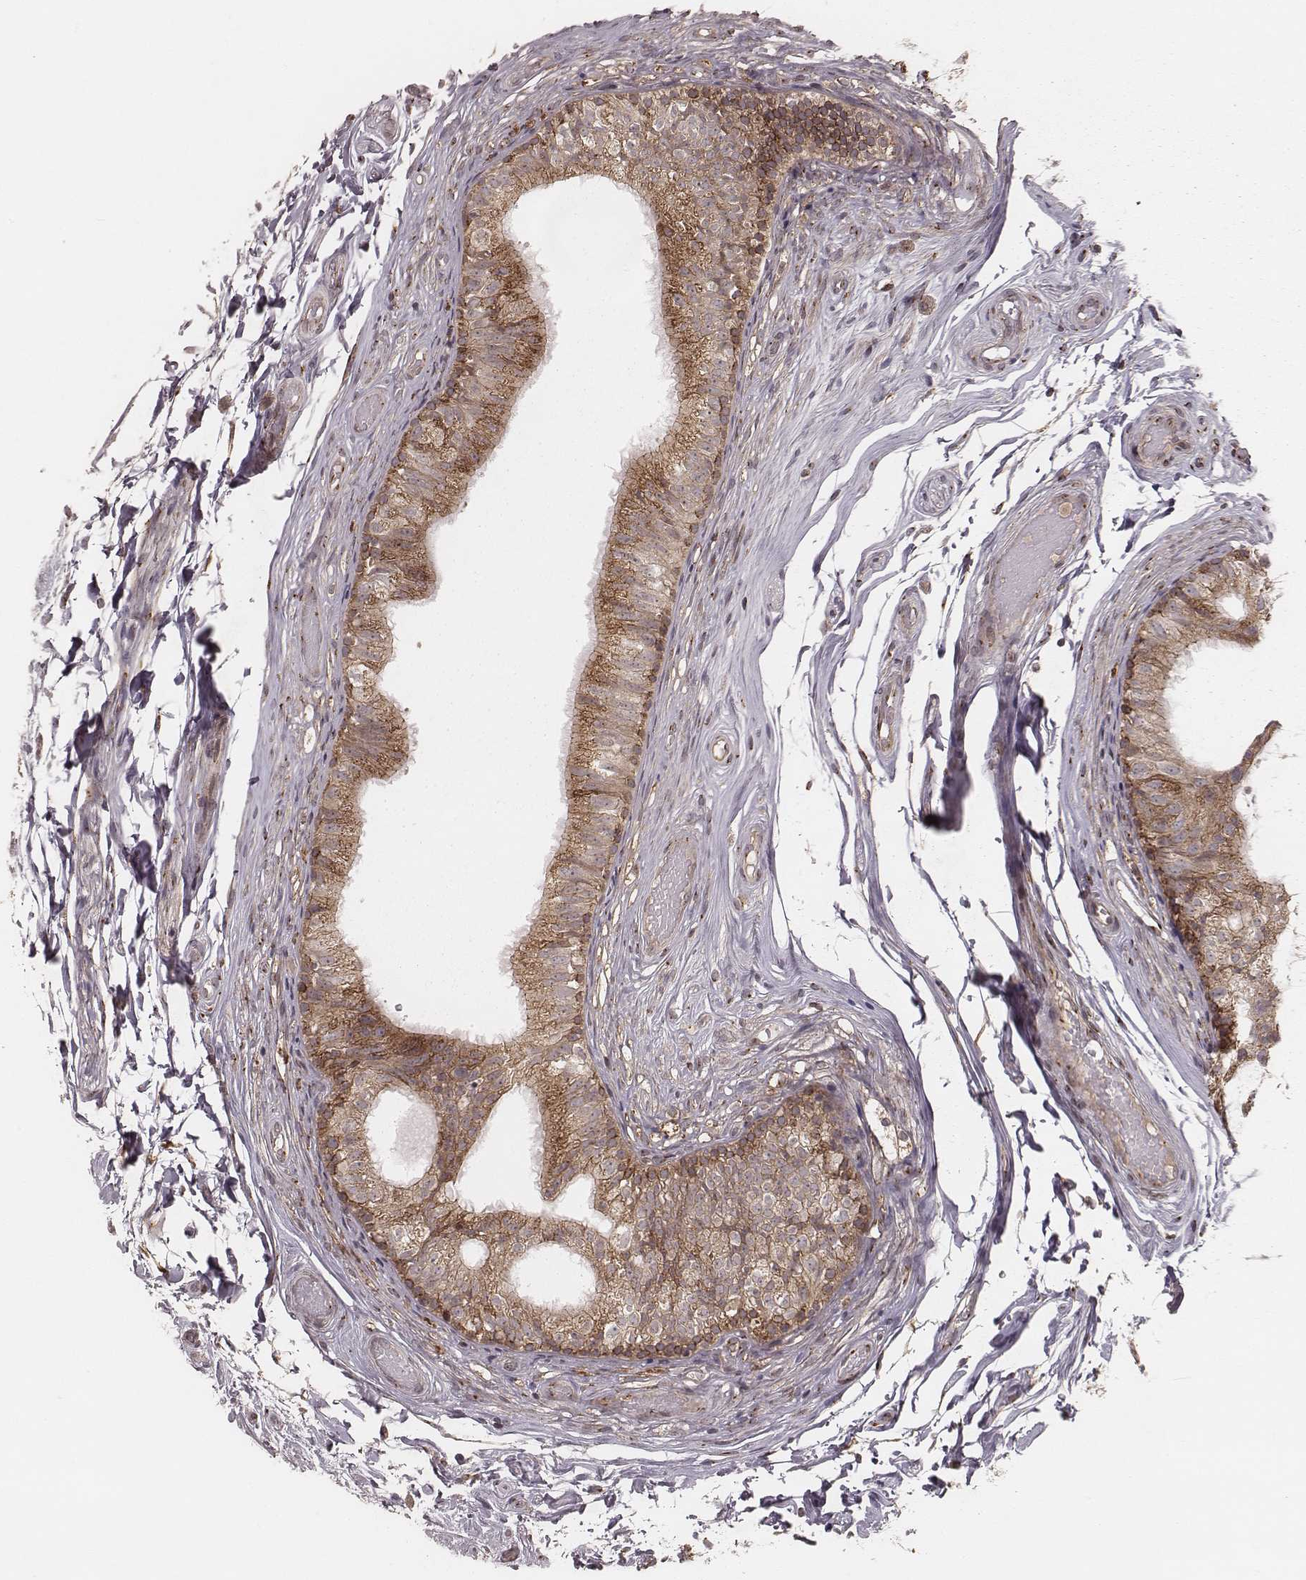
{"staining": {"intensity": "strong", "quantity": ">75%", "location": "cytoplasmic/membranous"}, "tissue": "epididymis", "cell_type": "Glandular cells", "image_type": "normal", "snomed": [{"axis": "morphology", "description": "Normal tissue, NOS"}, {"axis": "topography", "description": "Epididymis"}], "caption": "The histopathology image shows immunohistochemical staining of benign epididymis. There is strong cytoplasmic/membranous staining is appreciated in approximately >75% of glandular cells. The staining is performed using DAB (3,3'-diaminobenzidine) brown chromogen to label protein expression. The nuclei are counter-stained blue using hematoxylin.", "gene": "MYO19", "patient": {"sex": "male", "age": 29}}